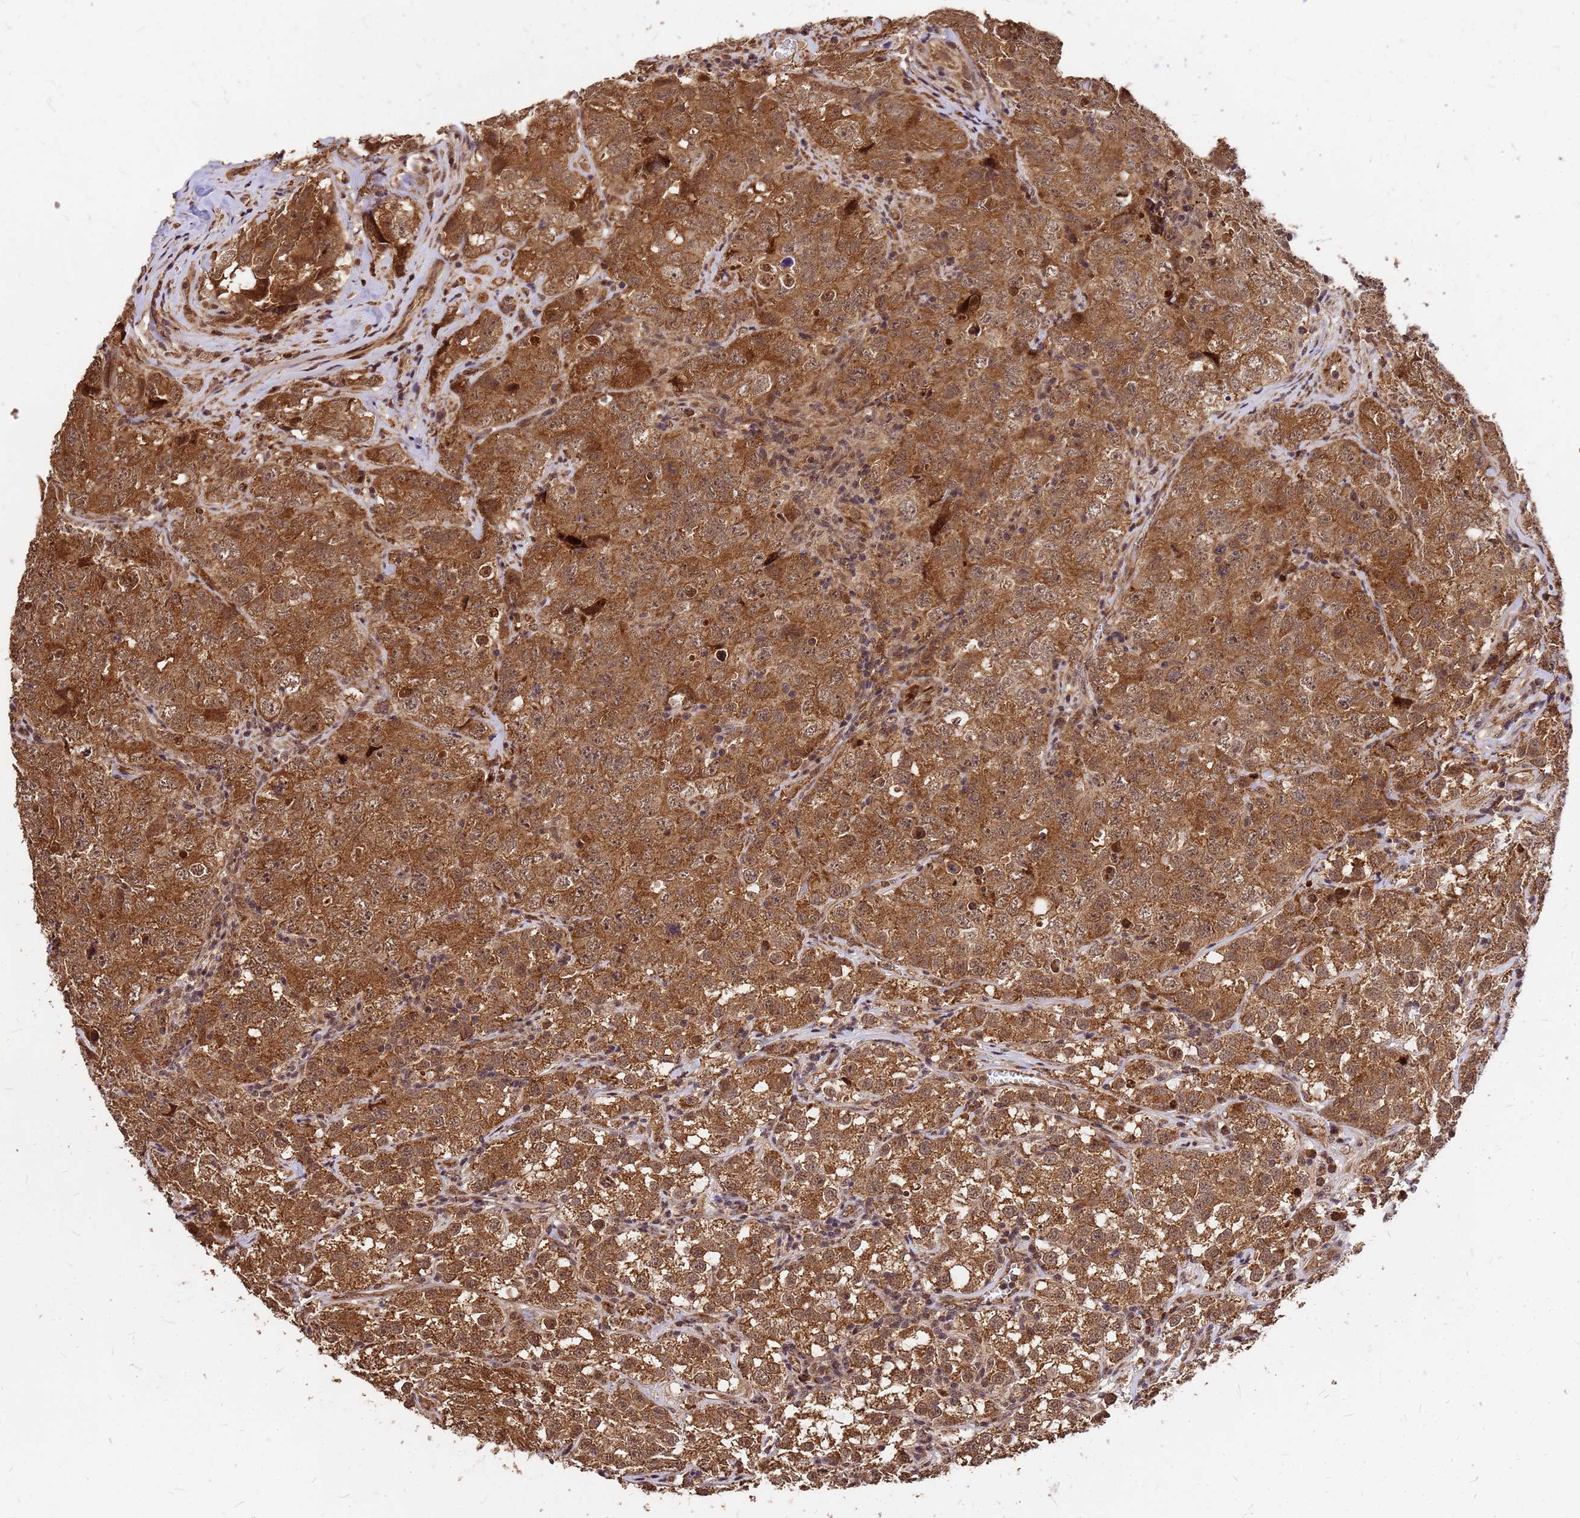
{"staining": {"intensity": "strong", "quantity": ">75%", "location": "cytoplasmic/membranous,nuclear"}, "tissue": "testis cancer", "cell_type": "Tumor cells", "image_type": "cancer", "snomed": [{"axis": "morphology", "description": "Seminoma, NOS"}, {"axis": "morphology", "description": "Carcinoma, Embryonal, NOS"}, {"axis": "topography", "description": "Testis"}], "caption": "Human testis seminoma stained with a brown dye exhibits strong cytoplasmic/membranous and nuclear positive staining in approximately >75% of tumor cells.", "gene": "GPATCH8", "patient": {"sex": "male", "age": 43}}